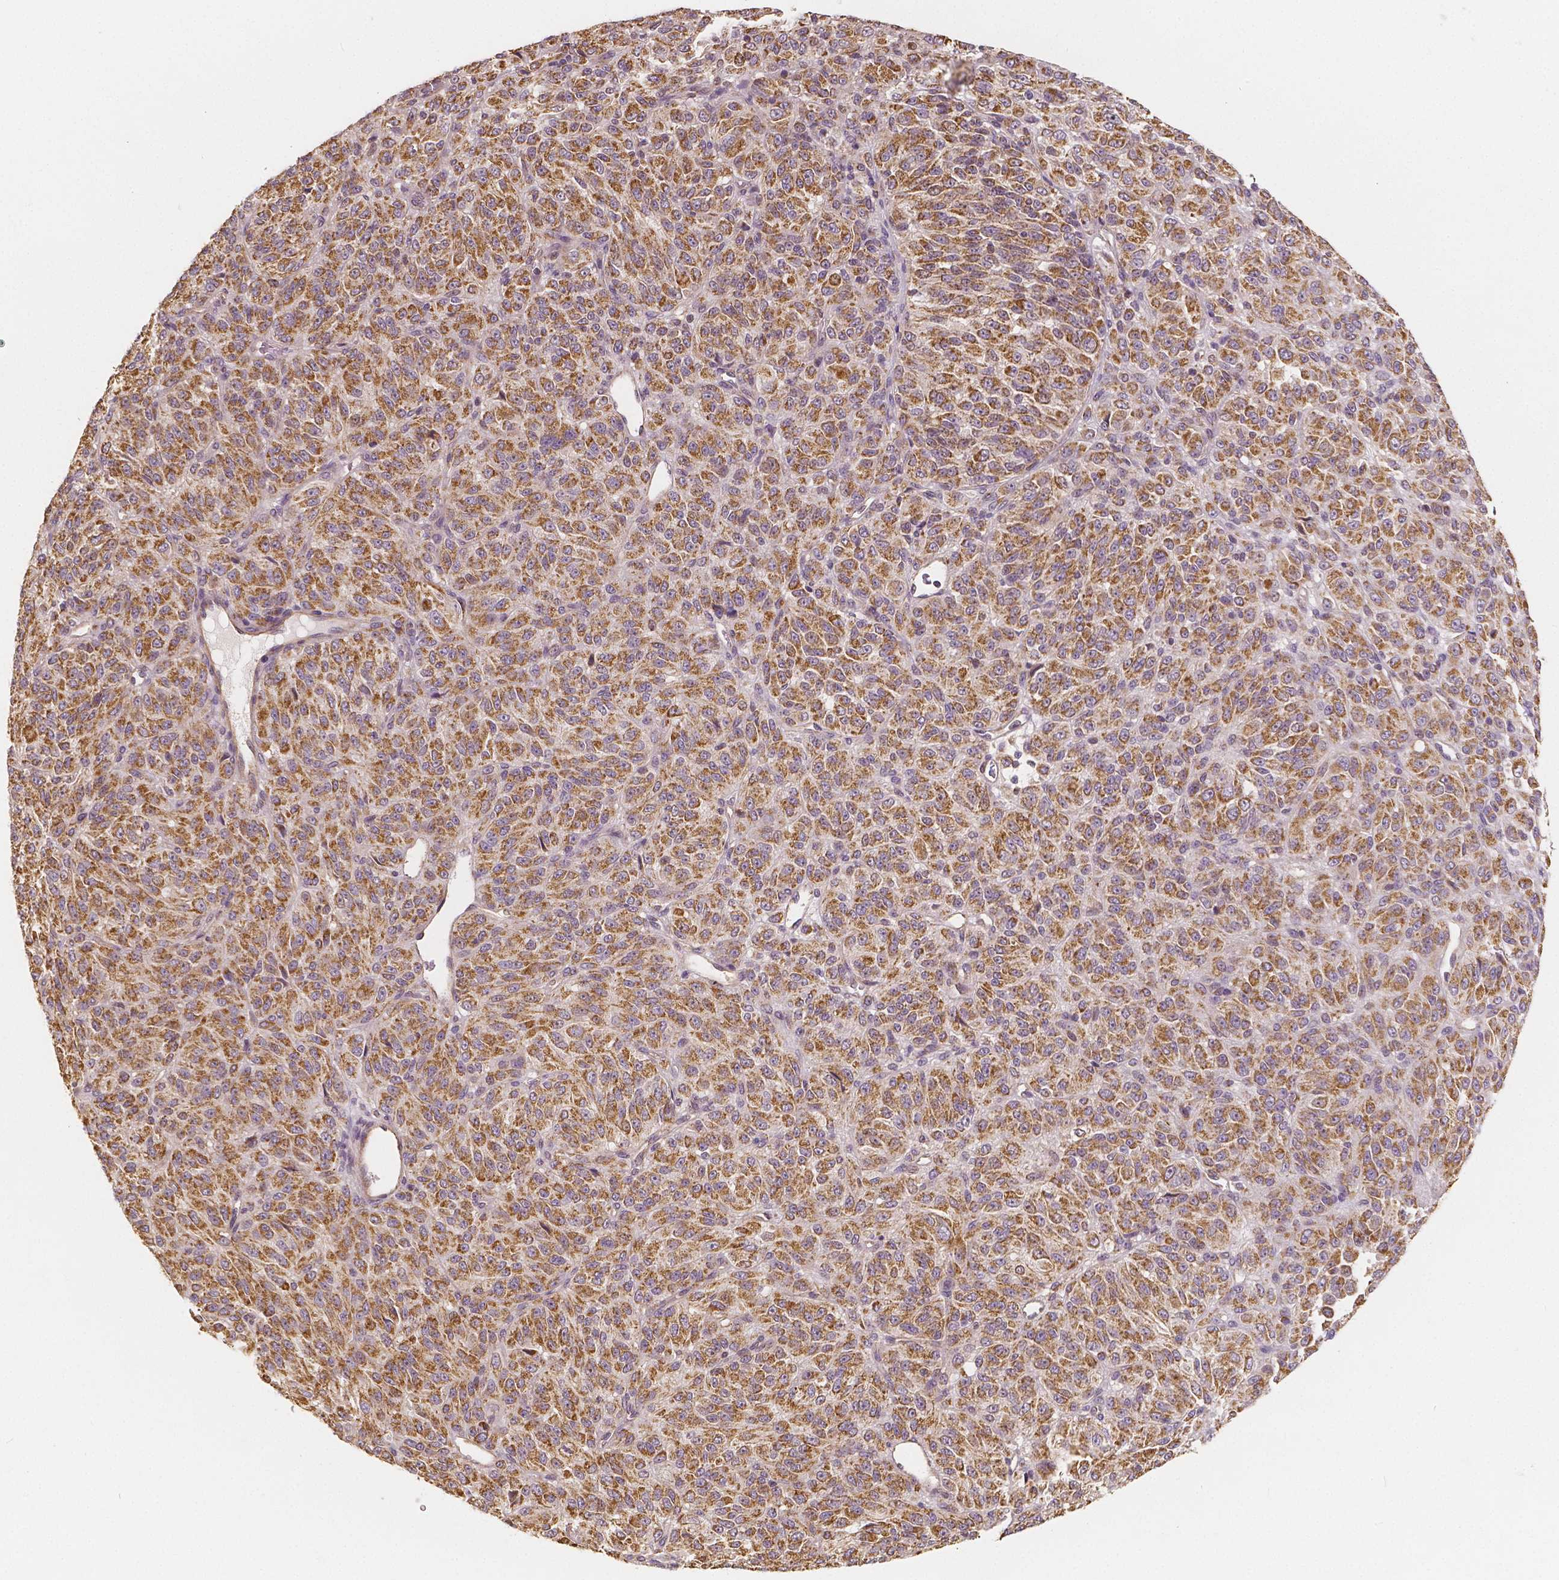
{"staining": {"intensity": "moderate", "quantity": ">75%", "location": "cytoplasmic/membranous"}, "tissue": "melanoma", "cell_type": "Tumor cells", "image_type": "cancer", "snomed": [{"axis": "morphology", "description": "Malignant melanoma, Metastatic site"}, {"axis": "topography", "description": "Brain"}], "caption": "Tumor cells reveal moderate cytoplasmic/membranous positivity in about >75% of cells in melanoma.", "gene": "PEX26", "patient": {"sex": "female", "age": 56}}